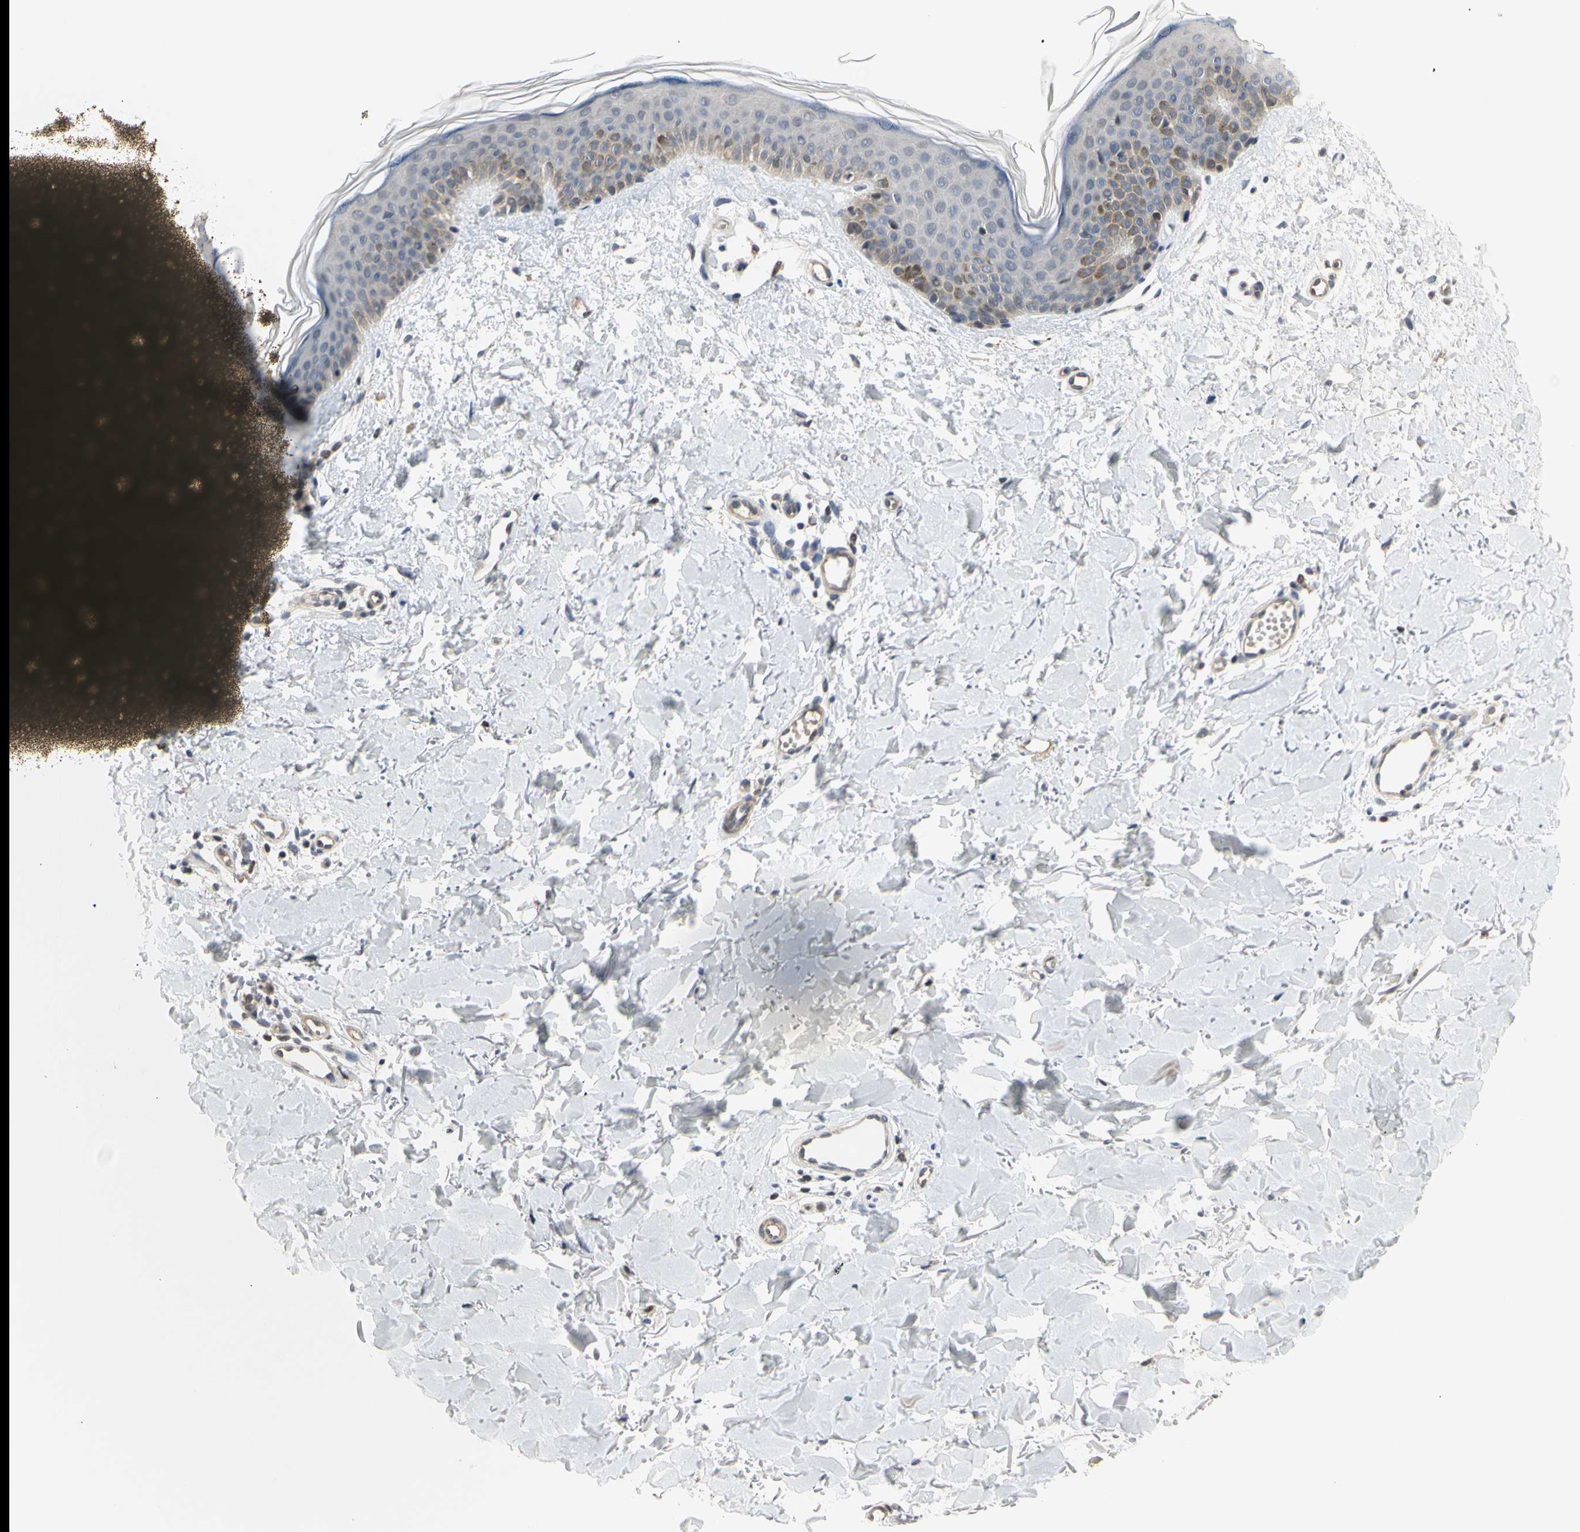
{"staining": {"intensity": "negative", "quantity": "none", "location": "none"}, "tissue": "skin", "cell_type": "Fibroblasts", "image_type": "normal", "snomed": [{"axis": "morphology", "description": "Normal tissue, NOS"}, {"axis": "topography", "description": "Skin"}], "caption": "High magnification brightfield microscopy of benign skin stained with DAB (brown) and counterstained with hematoxylin (blue): fibroblasts show no significant expression. (Immunohistochemistry, brightfield microscopy, high magnification).", "gene": "IMPG2", "patient": {"sex": "female", "age": 56}}